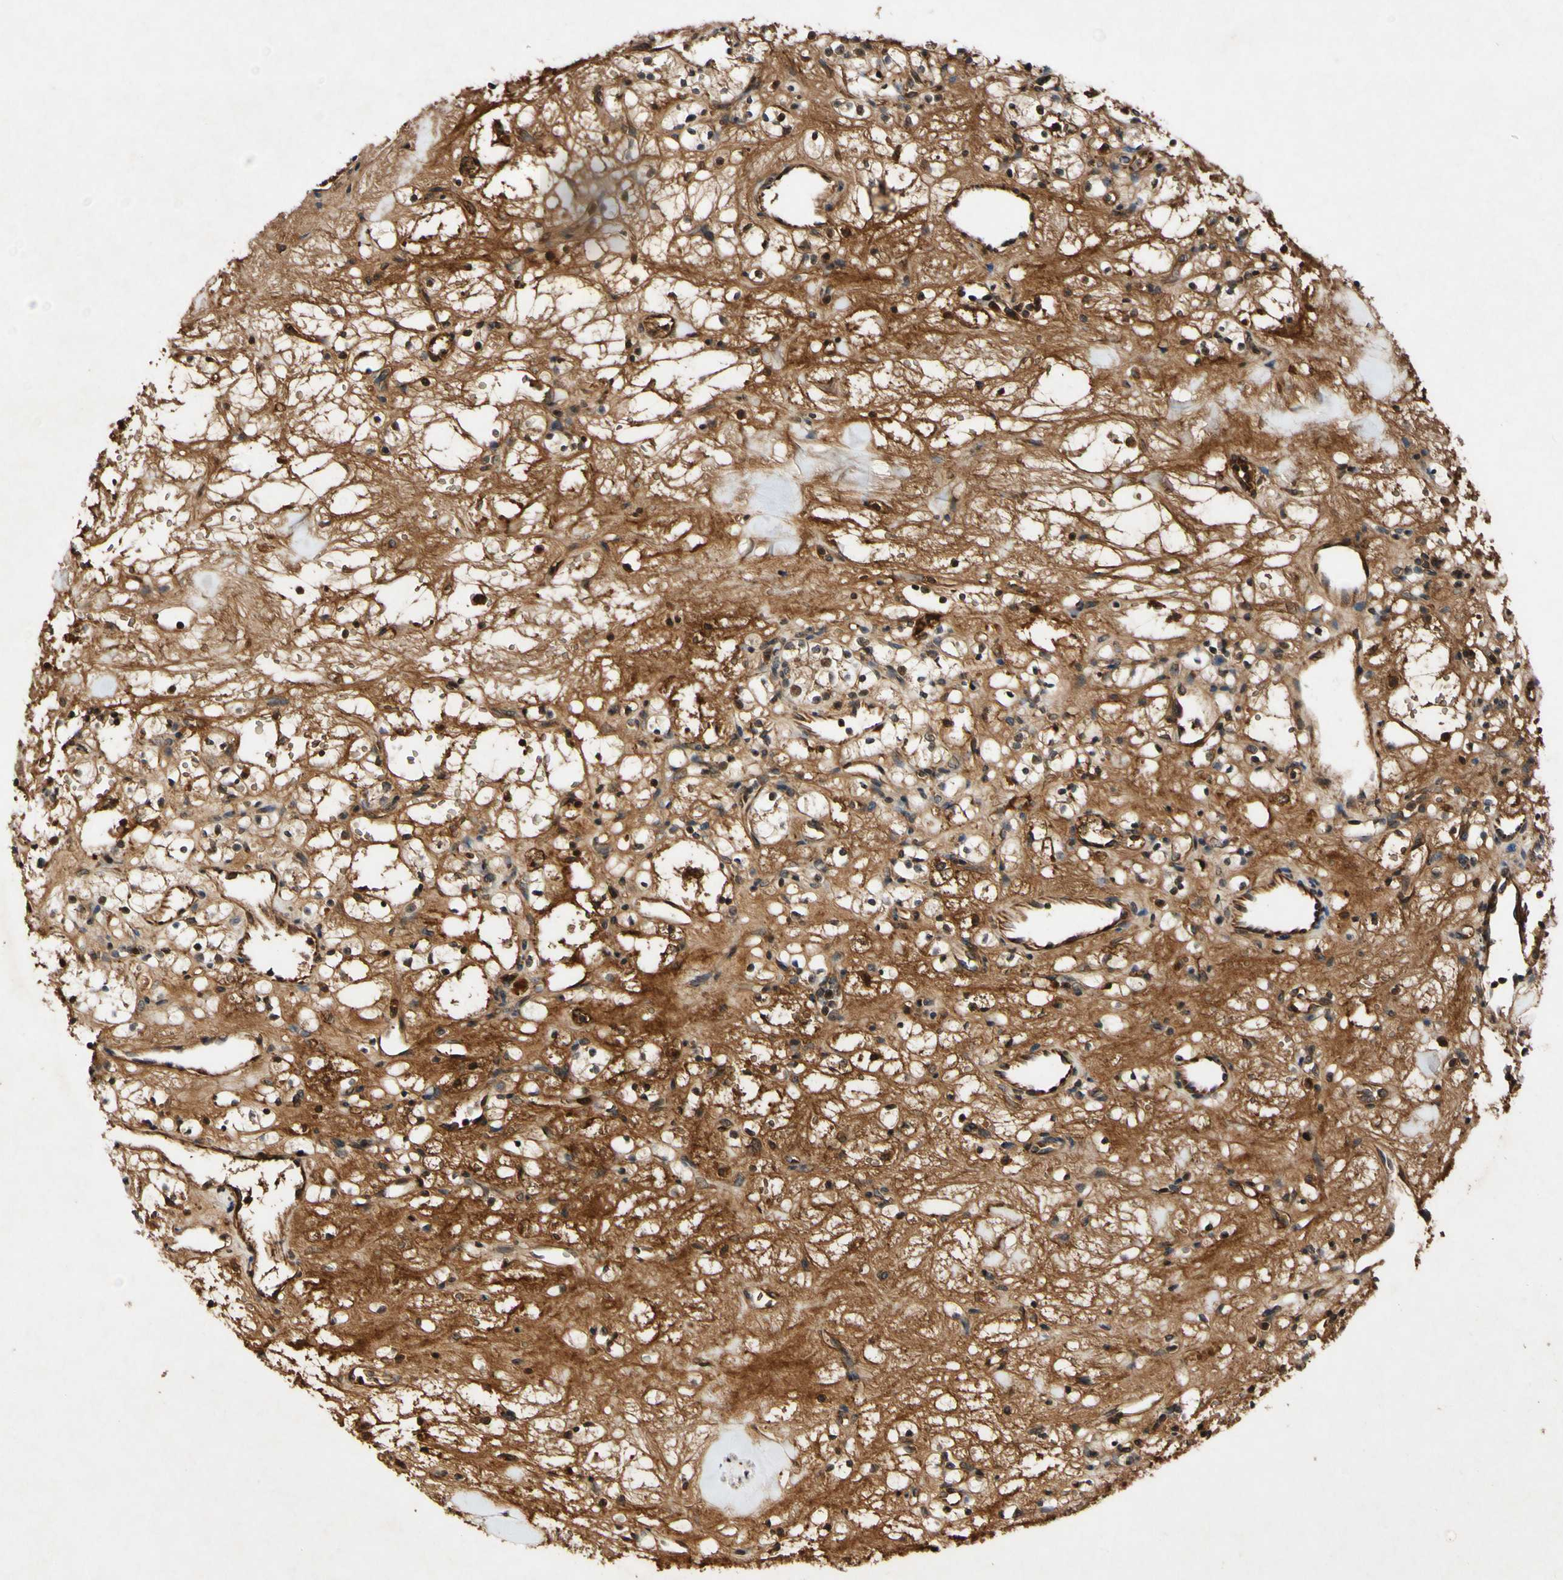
{"staining": {"intensity": "strong", "quantity": ">75%", "location": "cytoplasmic/membranous,nuclear"}, "tissue": "renal cancer", "cell_type": "Tumor cells", "image_type": "cancer", "snomed": [{"axis": "morphology", "description": "Adenocarcinoma, NOS"}, {"axis": "topography", "description": "Kidney"}], "caption": "IHC staining of renal cancer (adenocarcinoma), which displays high levels of strong cytoplasmic/membranous and nuclear expression in about >75% of tumor cells indicating strong cytoplasmic/membranous and nuclear protein positivity. The staining was performed using DAB (3,3'-diaminobenzidine) (brown) for protein detection and nuclei were counterstained in hematoxylin (blue).", "gene": "PLAT", "patient": {"sex": "female", "age": 60}}